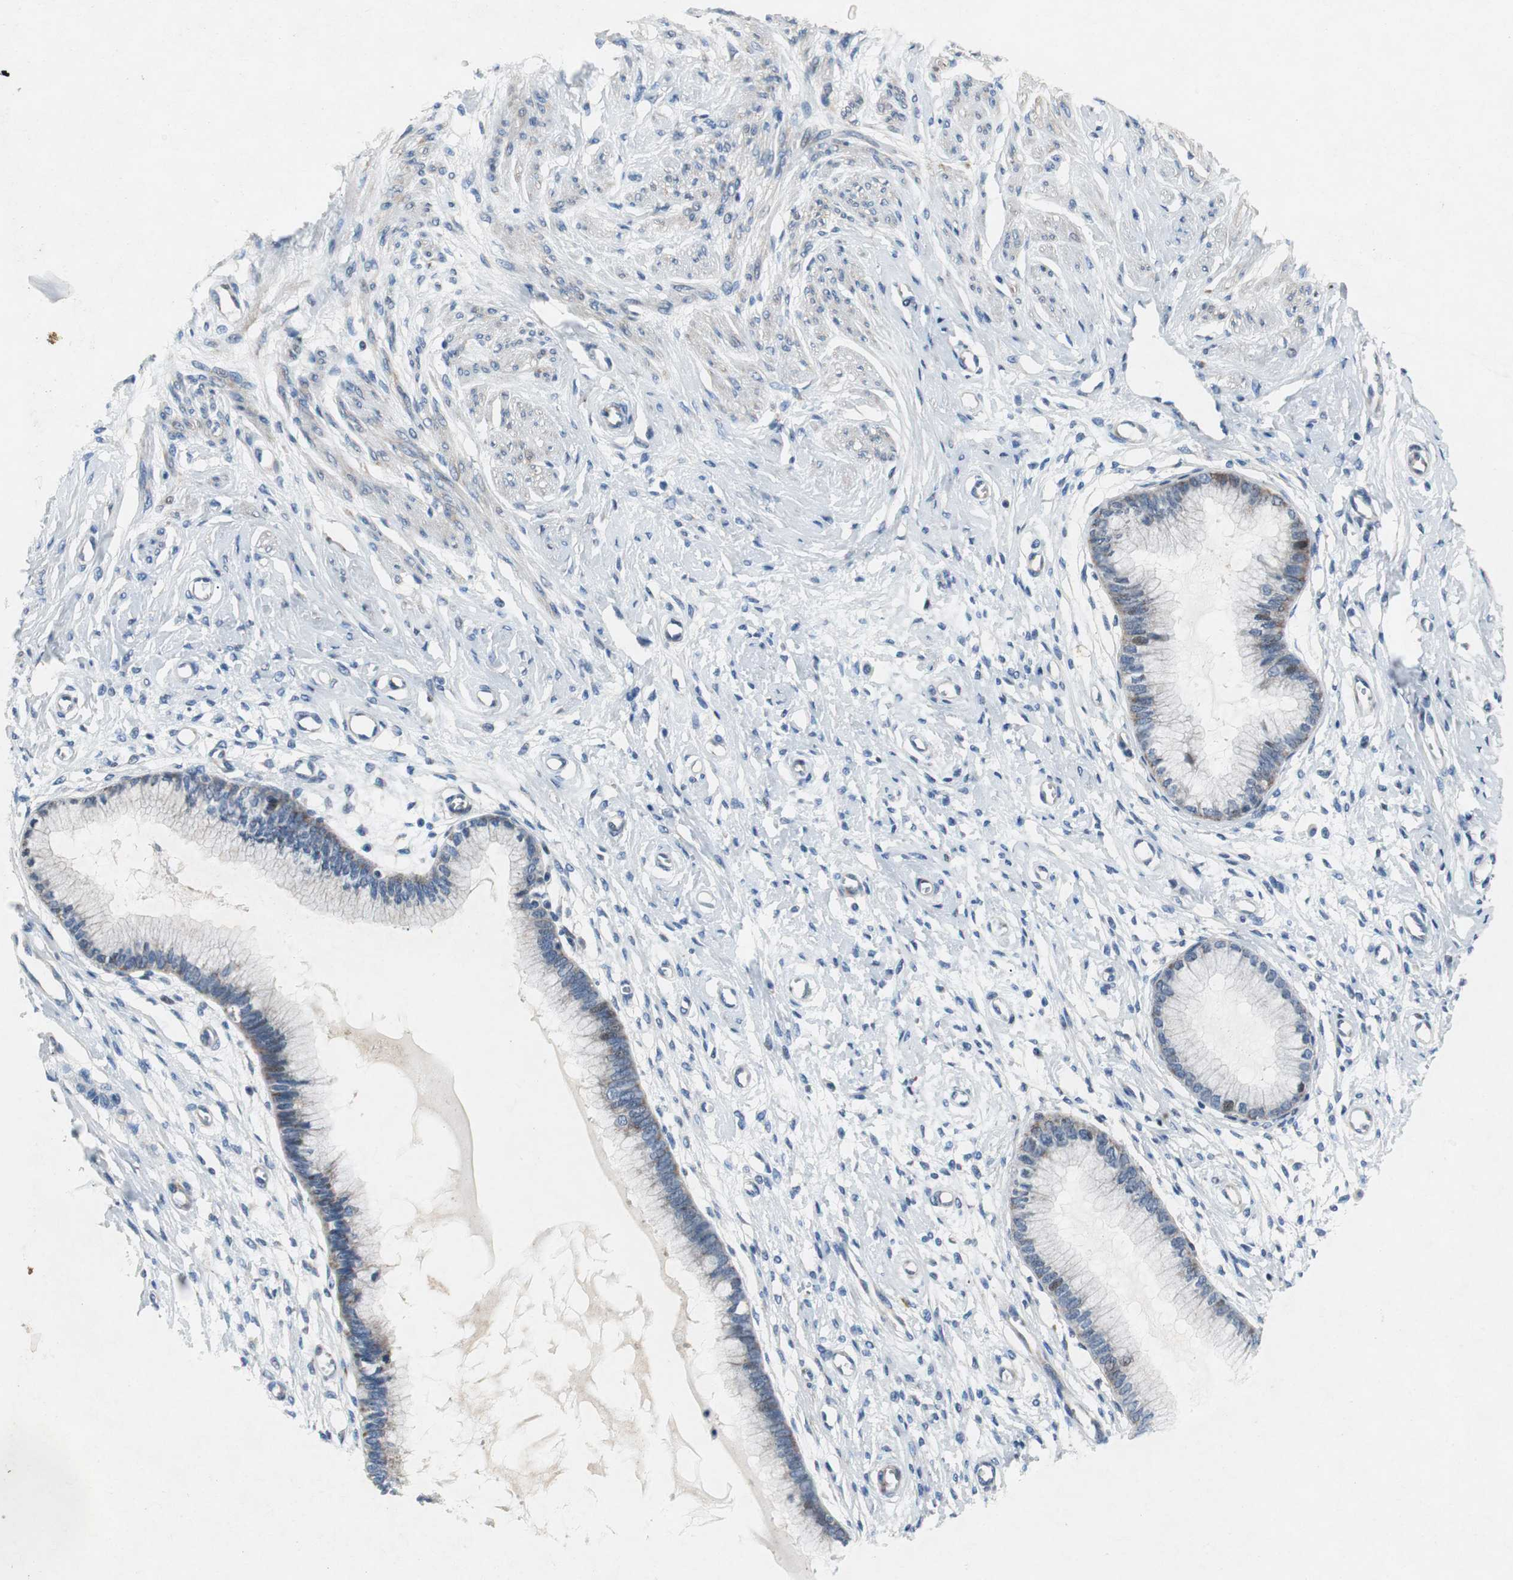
{"staining": {"intensity": "moderate", "quantity": "25%-75%", "location": "cytoplasmic/membranous"}, "tissue": "cervix", "cell_type": "Glandular cells", "image_type": "normal", "snomed": [{"axis": "morphology", "description": "Normal tissue, NOS"}, {"axis": "topography", "description": "Cervix"}], "caption": "About 25%-75% of glandular cells in normal cervix display moderate cytoplasmic/membranous protein expression as visualized by brown immunohistochemical staining.", "gene": "RPL35", "patient": {"sex": "female", "age": 55}}